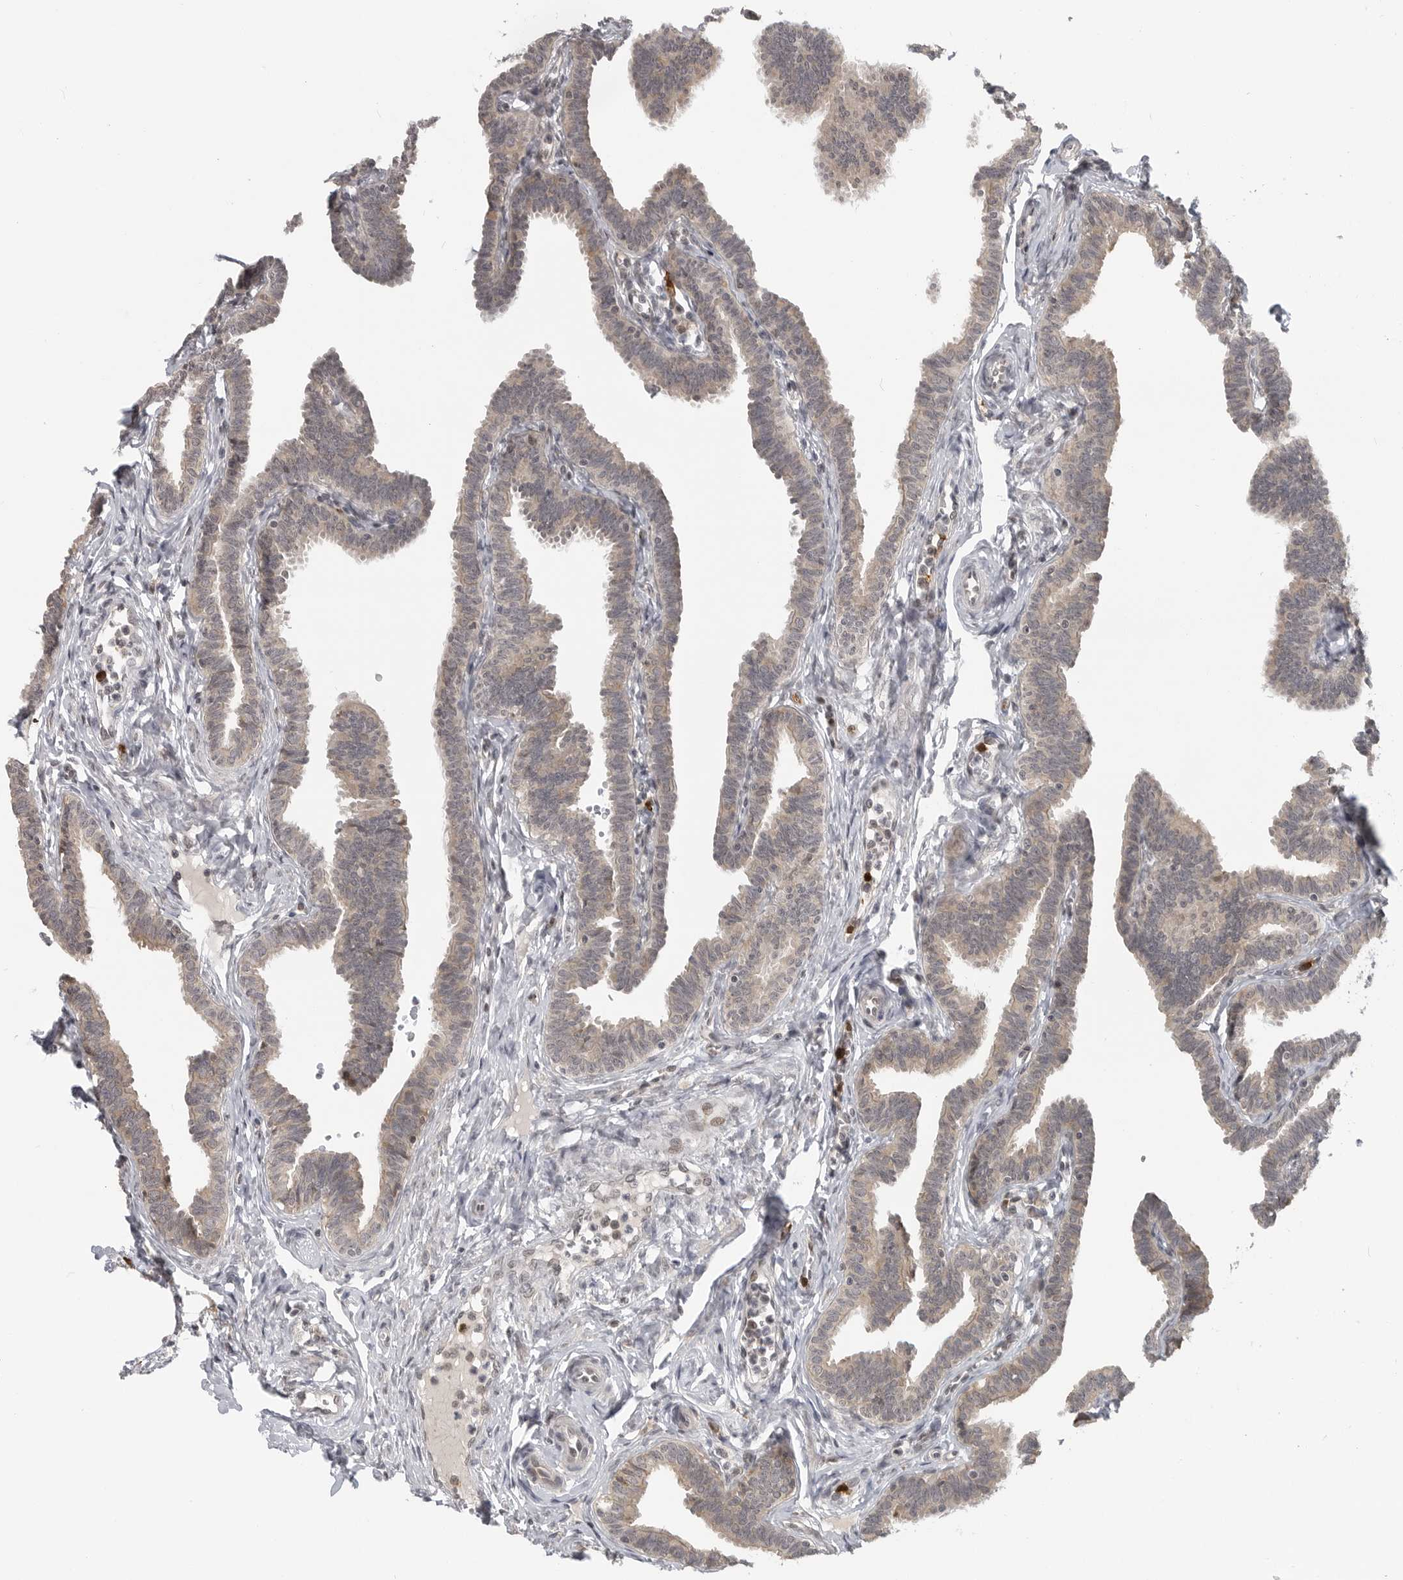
{"staining": {"intensity": "weak", "quantity": ">75%", "location": "cytoplasmic/membranous,nuclear"}, "tissue": "fallopian tube", "cell_type": "Glandular cells", "image_type": "normal", "snomed": [{"axis": "morphology", "description": "Normal tissue, NOS"}, {"axis": "topography", "description": "Fallopian tube"}, {"axis": "topography", "description": "Ovary"}], "caption": "The image demonstrates staining of unremarkable fallopian tube, revealing weak cytoplasmic/membranous,nuclear protein expression (brown color) within glandular cells. Nuclei are stained in blue.", "gene": "CEP295NL", "patient": {"sex": "female", "age": 23}}